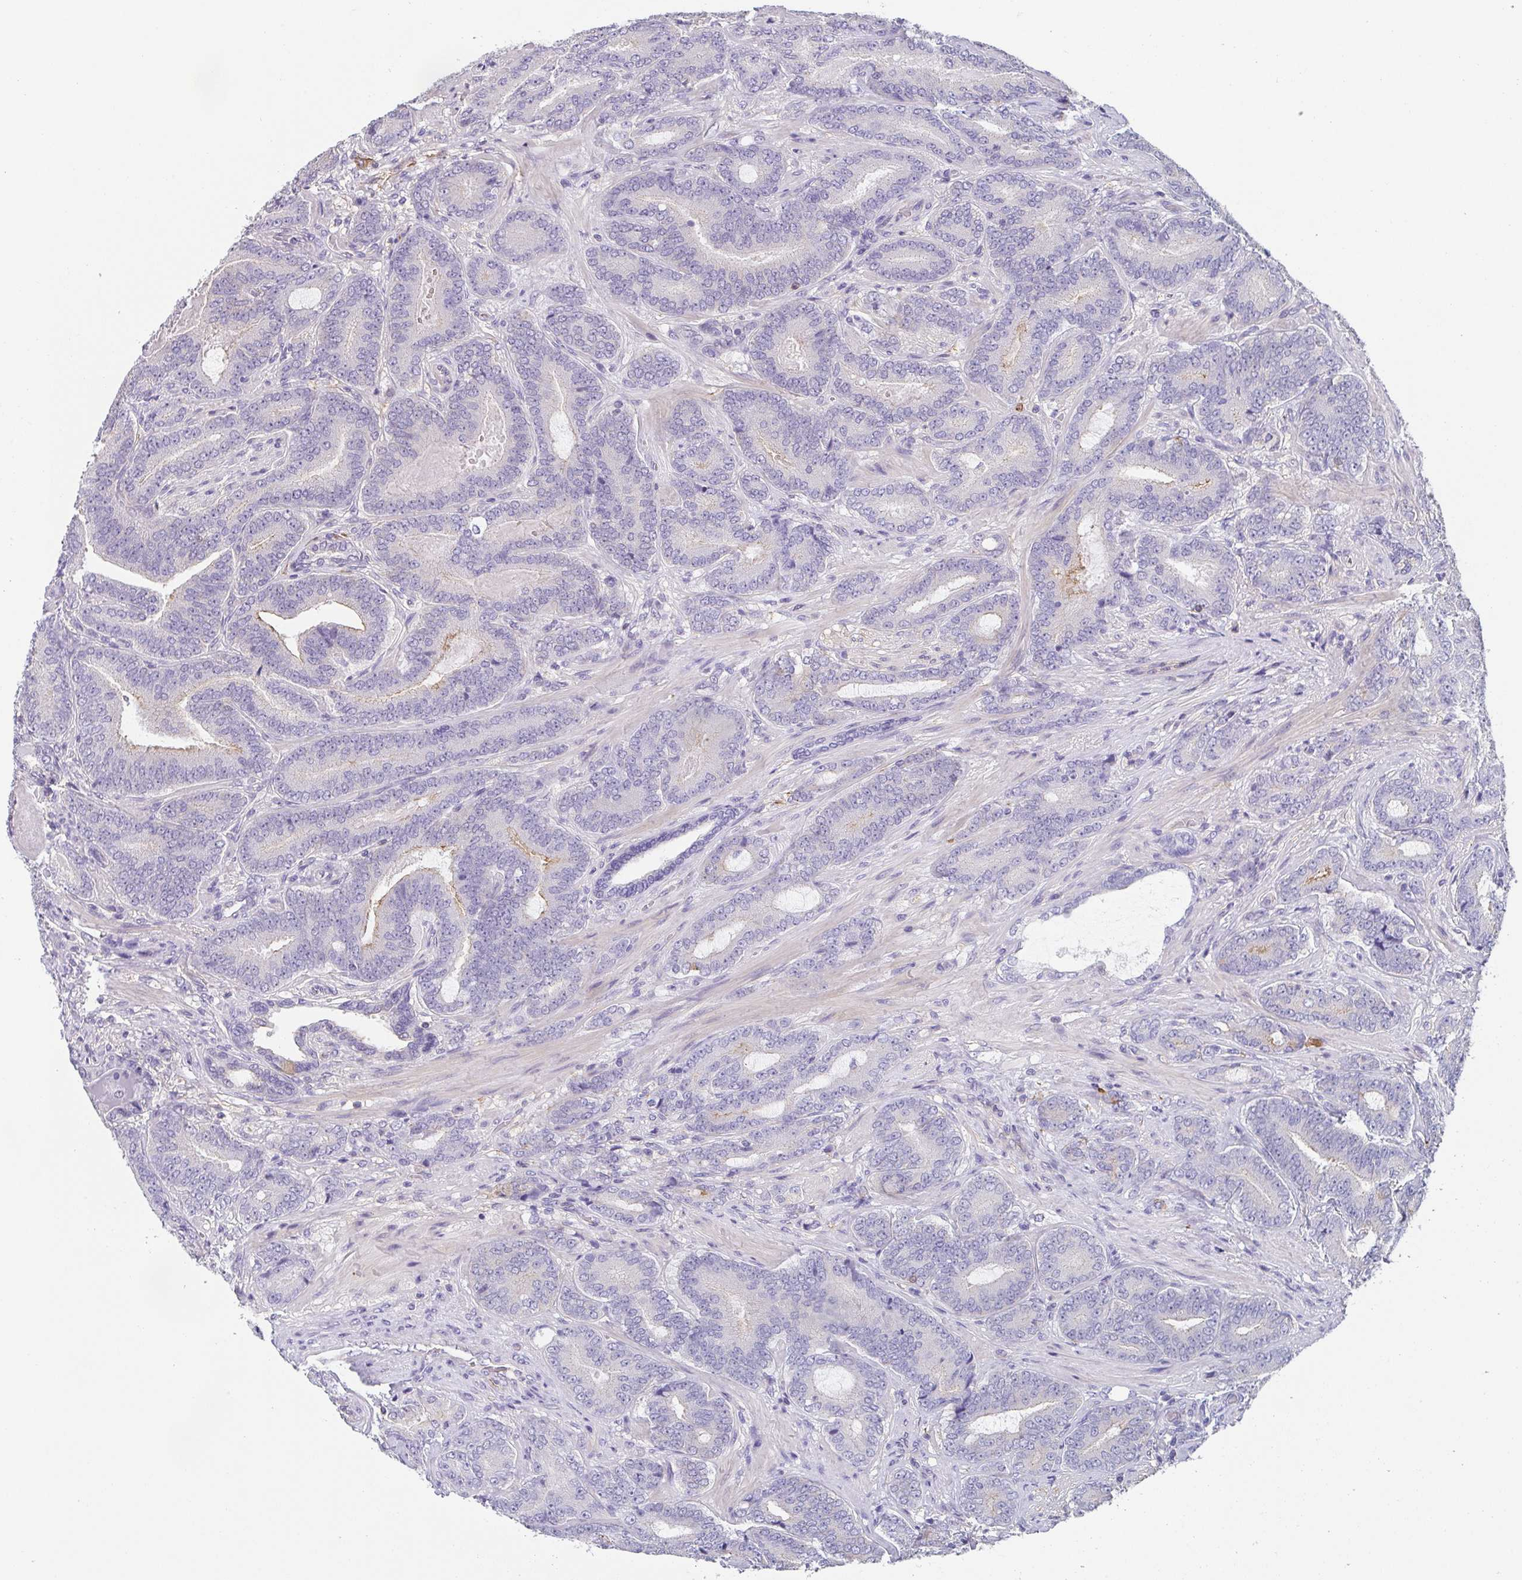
{"staining": {"intensity": "negative", "quantity": "none", "location": "none"}, "tissue": "prostate cancer", "cell_type": "Tumor cells", "image_type": "cancer", "snomed": [{"axis": "morphology", "description": "Adenocarcinoma, High grade"}, {"axis": "topography", "description": "Prostate"}], "caption": "A high-resolution micrograph shows IHC staining of adenocarcinoma (high-grade) (prostate), which reveals no significant positivity in tumor cells.", "gene": "DBN1", "patient": {"sex": "male", "age": 62}}